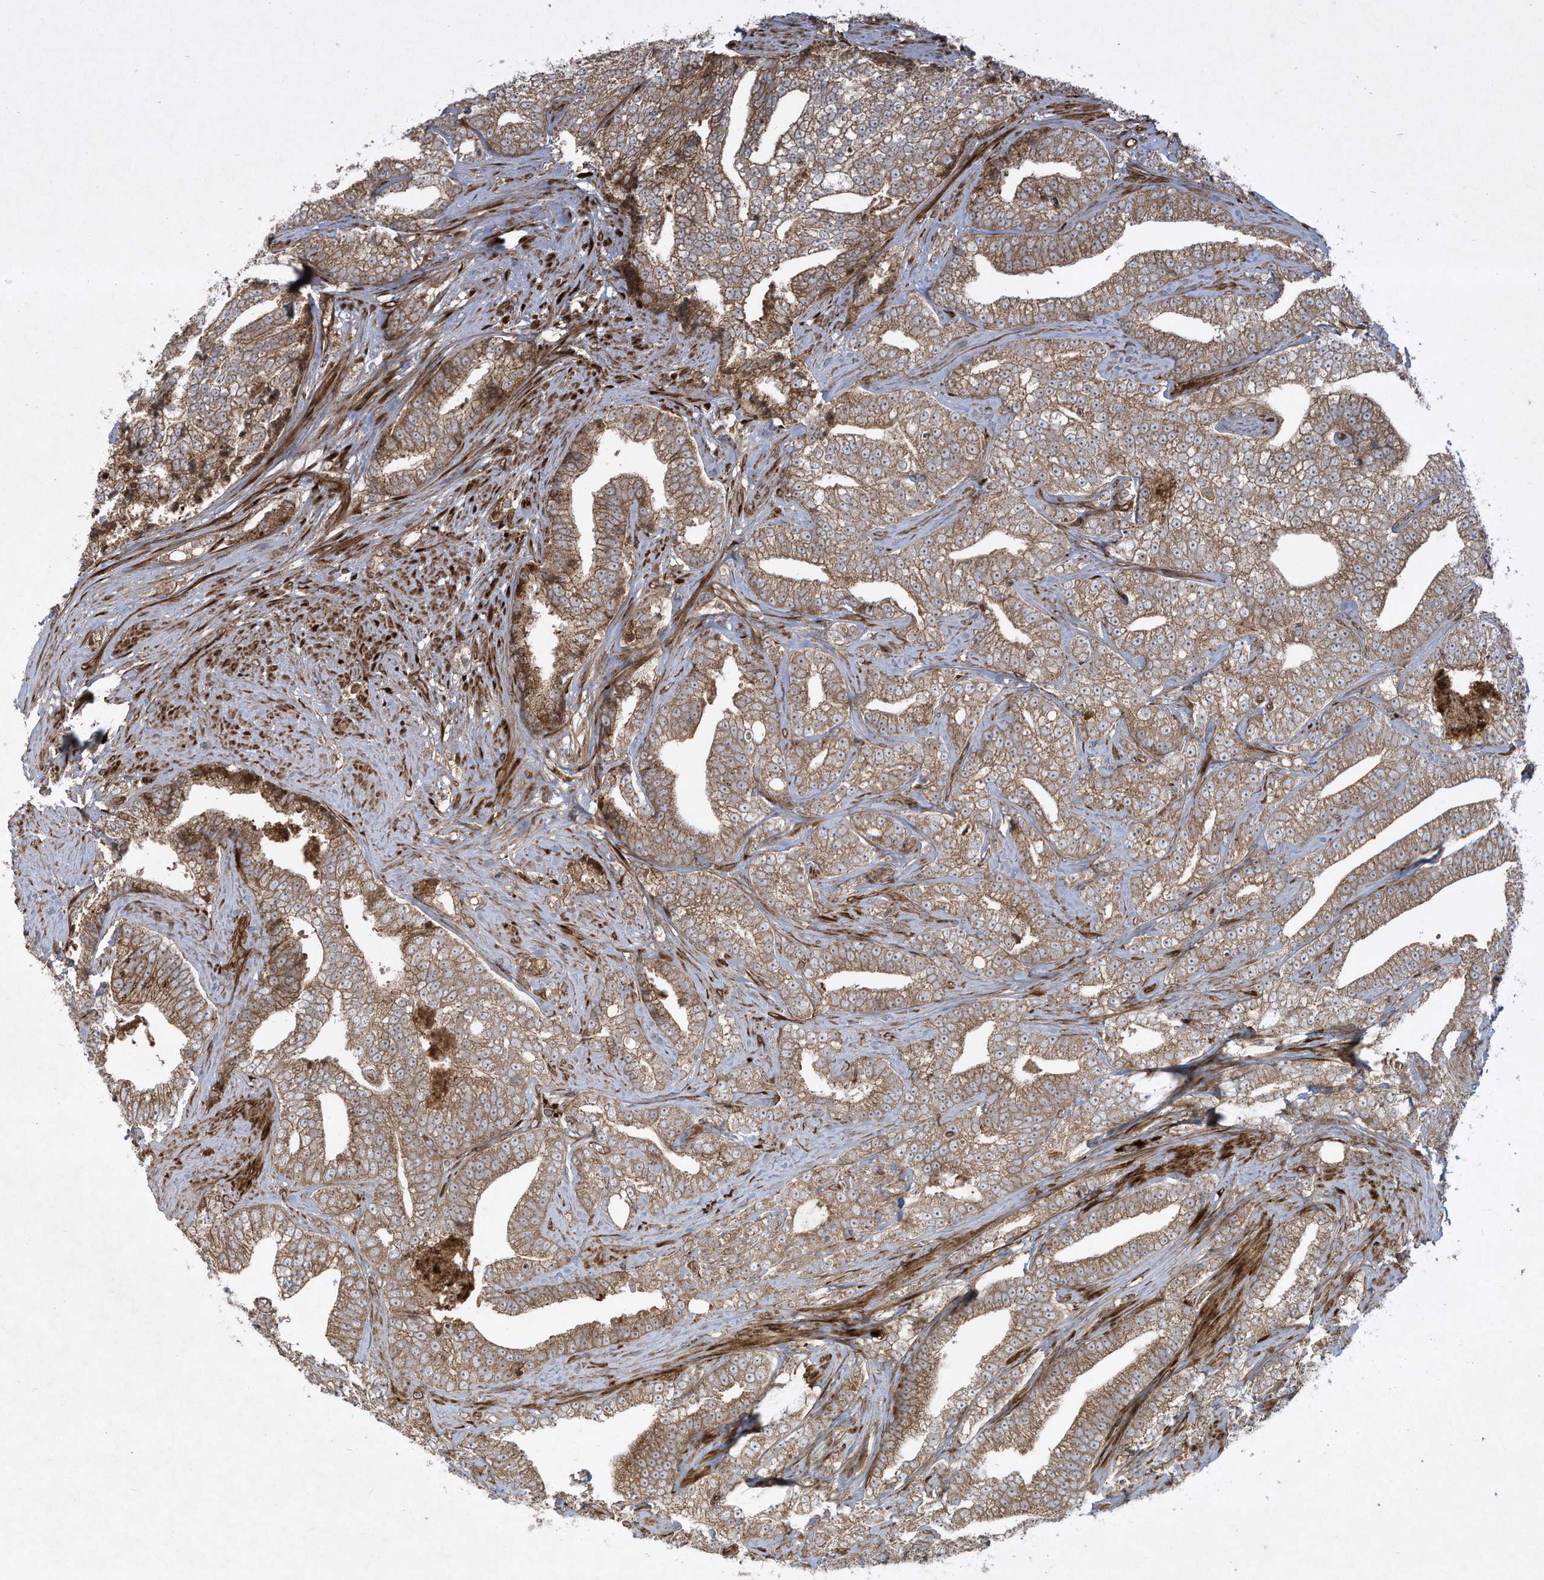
{"staining": {"intensity": "moderate", "quantity": ">75%", "location": "cytoplasmic/membranous"}, "tissue": "prostate cancer", "cell_type": "Tumor cells", "image_type": "cancer", "snomed": [{"axis": "morphology", "description": "Adenocarcinoma, High grade"}, {"axis": "topography", "description": "Prostate and seminal vesicle, NOS"}], "caption": "Human prostate cancer stained with a protein marker displays moderate staining in tumor cells.", "gene": "DDIT4", "patient": {"sex": "male", "age": 67}}